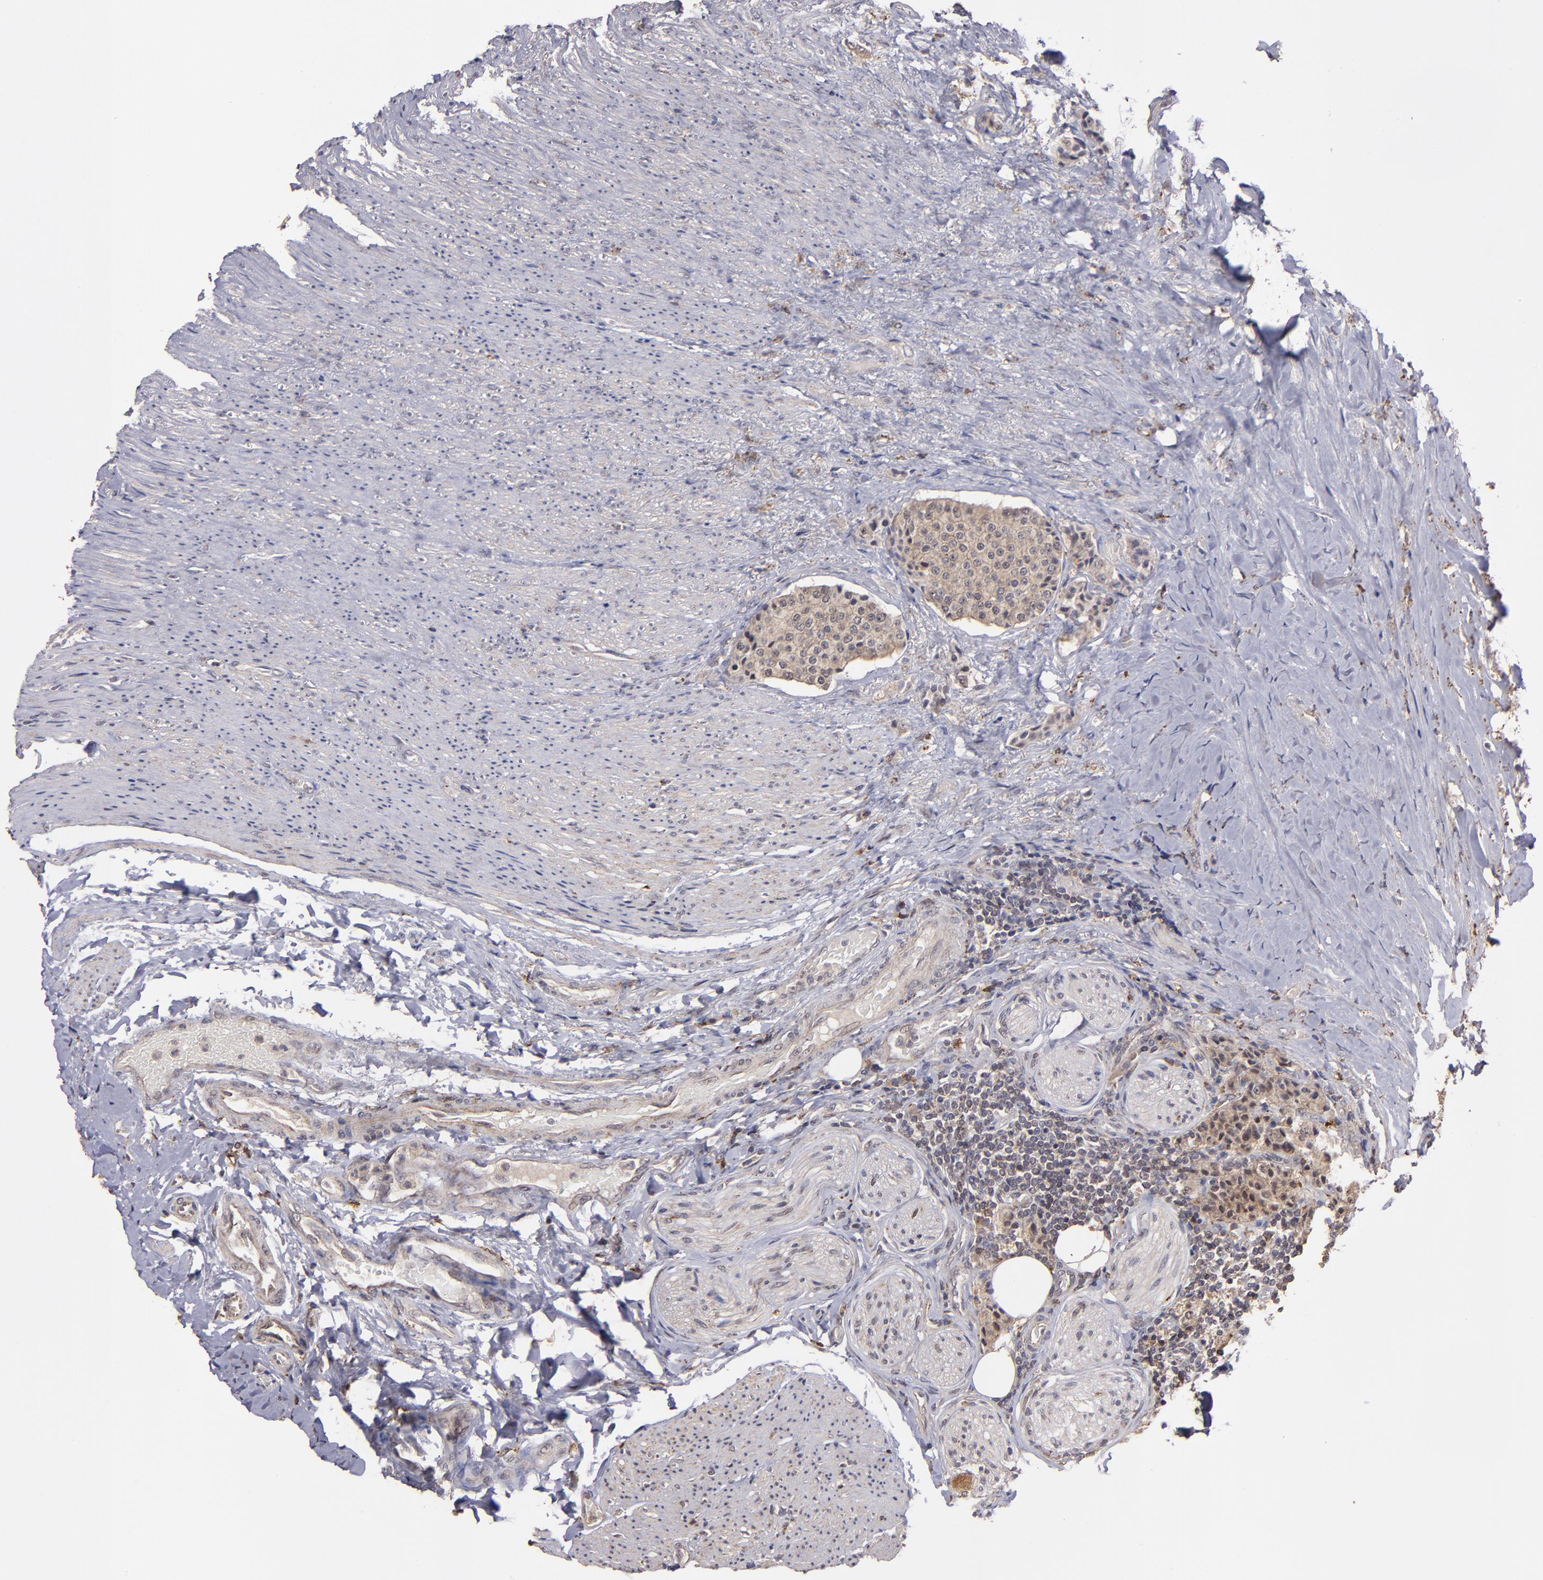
{"staining": {"intensity": "moderate", "quantity": ">75%", "location": "cytoplasmic/membranous"}, "tissue": "carcinoid", "cell_type": "Tumor cells", "image_type": "cancer", "snomed": [{"axis": "morphology", "description": "Carcinoid, malignant, NOS"}, {"axis": "topography", "description": "Colon"}], "caption": "A brown stain highlights moderate cytoplasmic/membranous positivity of a protein in carcinoid tumor cells.", "gene": "SIPA1L1", "patient": {"sex": "female", "age": 61}}